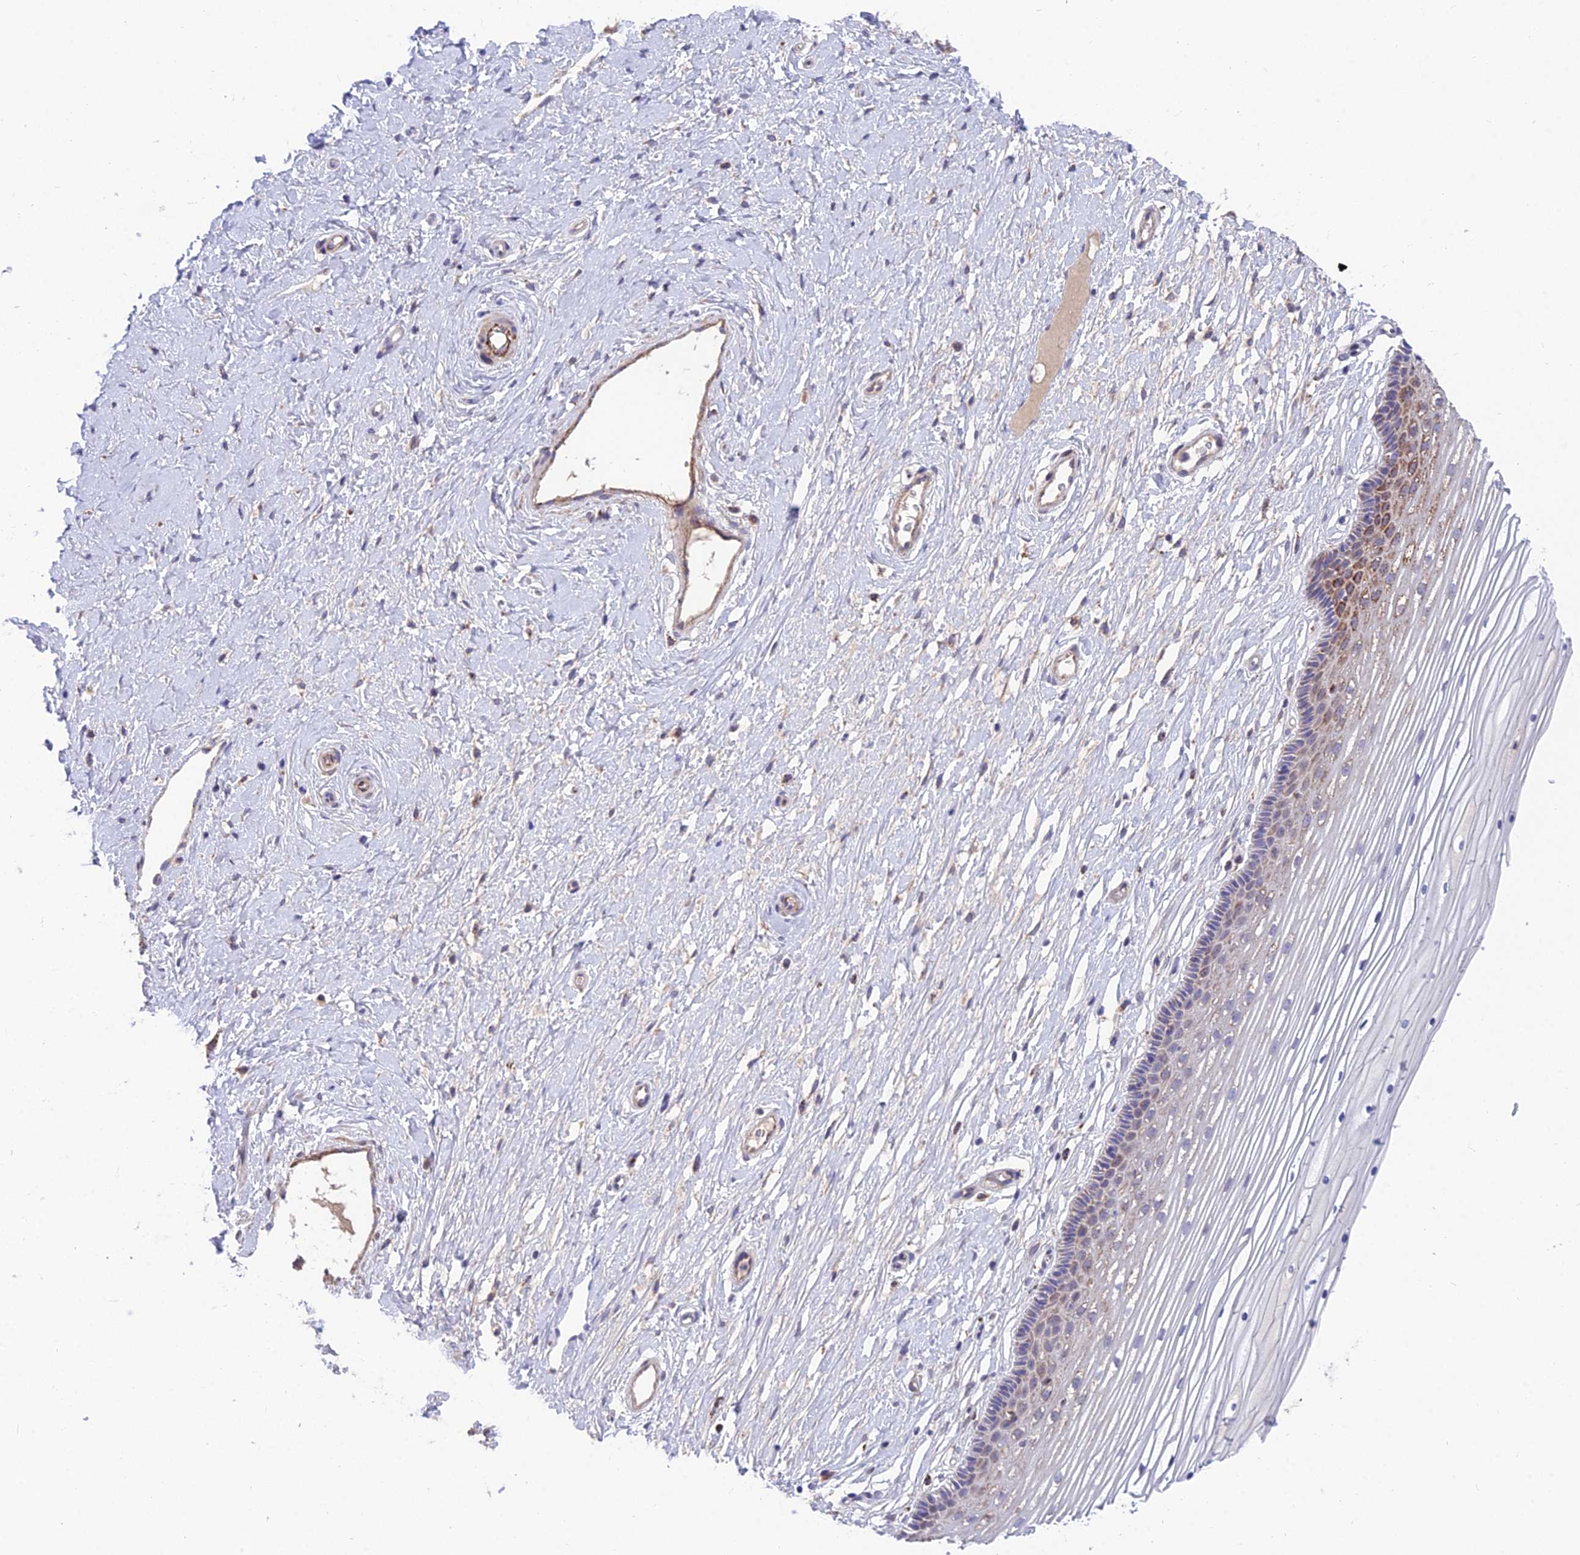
{"staining": {"intensity": "moderate", "quantity": "<25%", "location": "cytoplasmic/membranous"}, "tissue": "vagina", "cell_type": "Squamous epithelial cells", "image_type": "normal", "snomed": [{"axis": "morphology", "description": "Normal tissue, NOS"}, {"axis": "topography", "description": "Vagina"}, {"axis": "topography", "description": "Cervix"}], "caption": "Immunohistochemical staining of unremarkable vagina displays moderate cytoplasmic/membranous protein staining in approximately <25% of squamous epithelial cells.", "gene": "TIGD6", "patient": {"sex": "female", "age": 40}}